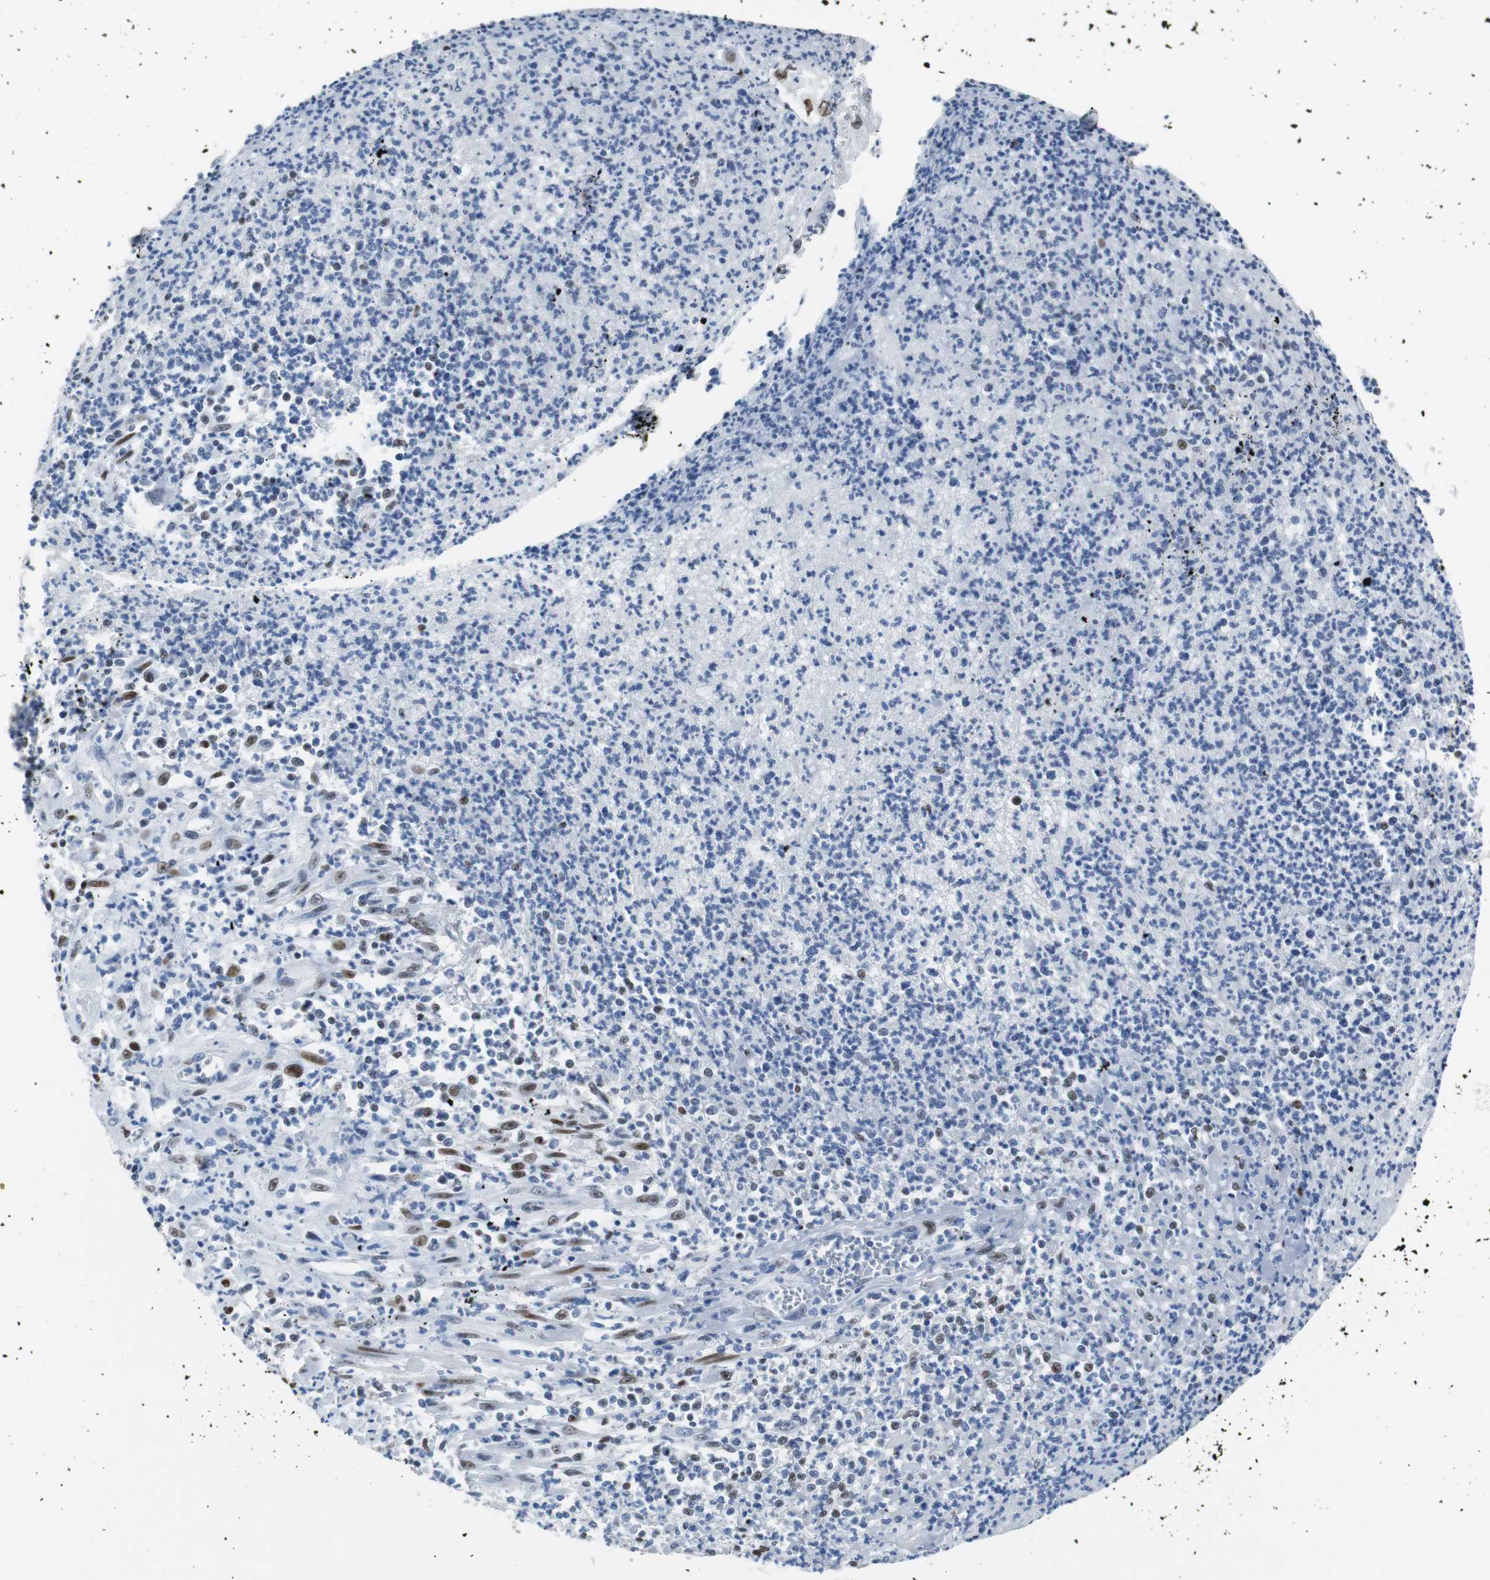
{"staining": {"intensity": "moderate", "quantity": "25%-75%", "location": "nuclear"}, "tissue": "pancreatic cancer", "cell_type": "Tumor cells", "image_type": "cancer", "snomed": [{"axis": "morphology", "description": "Normal tissue, NOS"}, {"axis": "topography", "description": "Lymph node"}], "caption": "High-magnification brightfield microscopy of pancreatic cancer stained with DAB (3,3'-diaminobenzidine) (brown) and counterstained with hematoxylin (blue). tumor cells exhibit moderate nuclear positivity is present in approximately25%-75% of cells.", "gene": "JUN", "patient": {"sex": "male", "age": 50}}